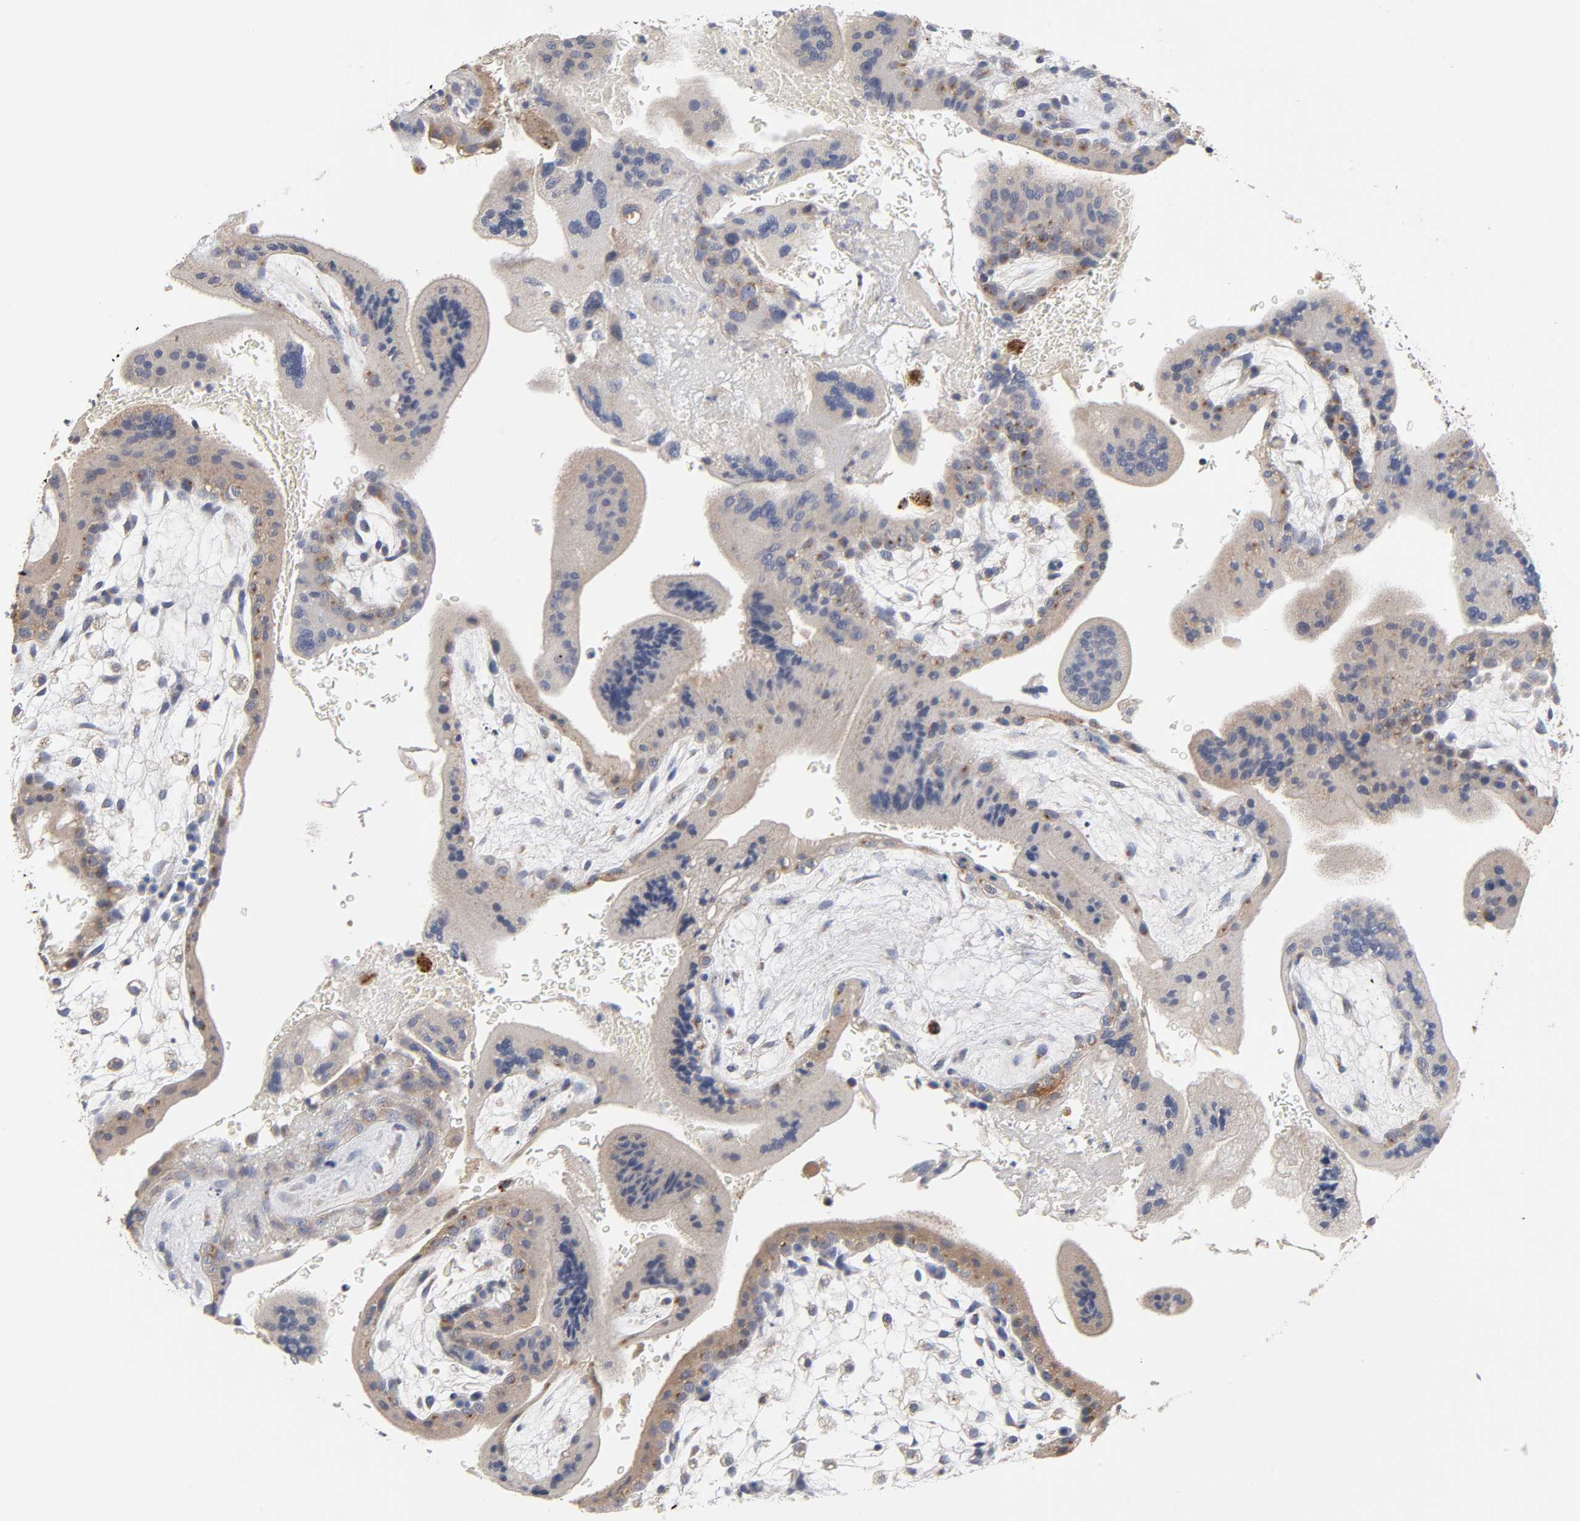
{"staining": {"intensity": "weak", "quantity": ">75%", "location": "cytoplasmic/membranous"}, "tissue": "placenta", "cell_type": "Decidual cells", "image_type": "normal", "snomed": [{"axis": "morphology", "description": "Normal tissue, NOS"}, {"axis": "topography", "description": "Placenta"}], "caption": "Immunohistochemical staining of benign placenta shows >75% levels of weak cytoplasmic/membranous protein positivity in about >75% of decidual cells. The protein of interest is shown in brown color, while the nuclei are stained blue.", "gene": "C17orf75", "patient": {"sex": "female", "age": 35}}